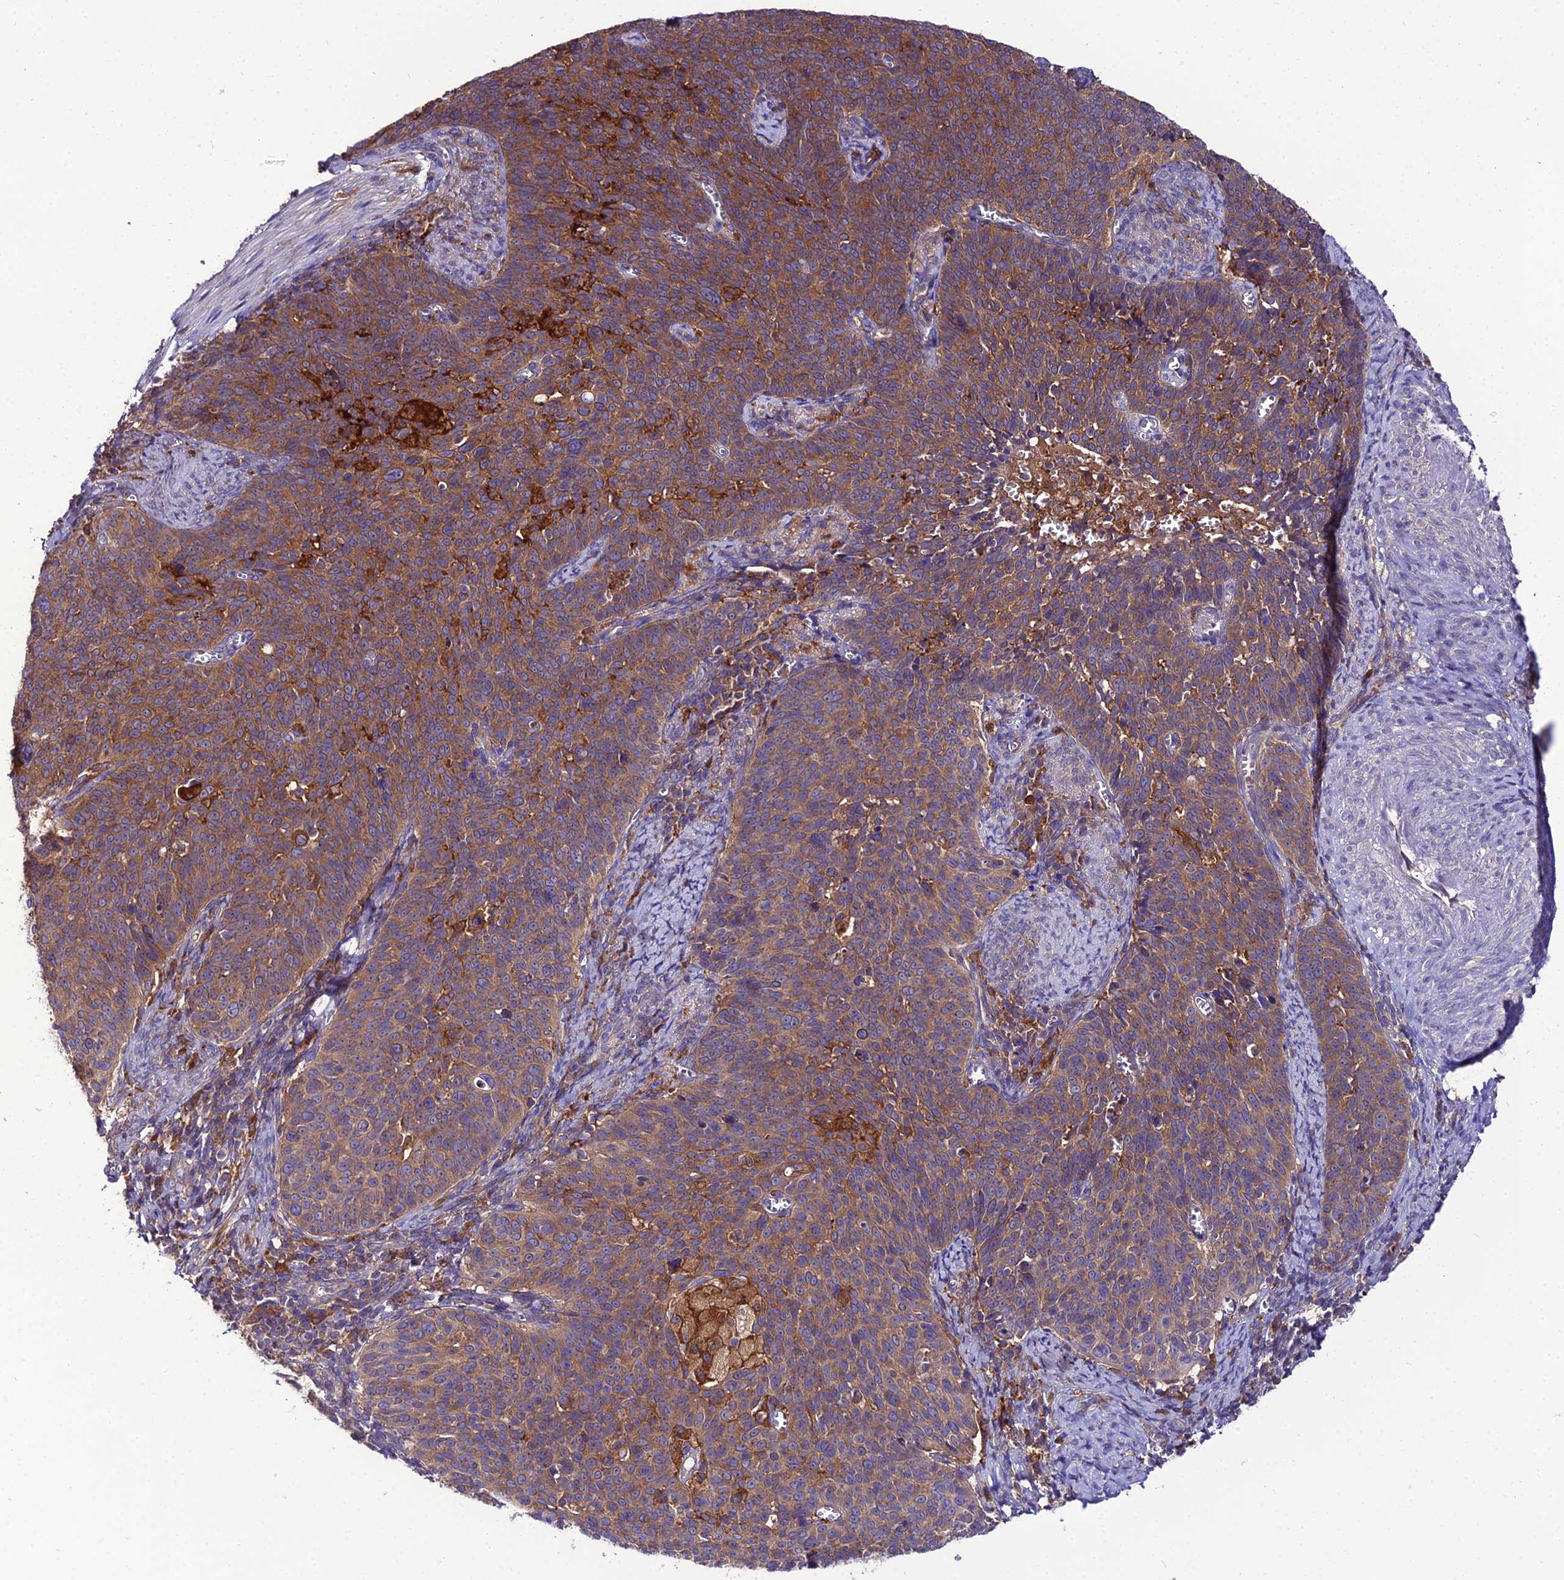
{"staining": {"intensity": "moderate", "quantity": ">75%", "location": "cytoplasmic/membranous"}, "tissue": "cervical cancer", "cell_type": "Tumor cells", "image_type": "cancer", "snomed": [{"axis": "morphology", "description": "Normal tissue, NOS"}, {"axis": "morphology", "description": "Squamous cell carcinoma, NOS"}, {"axis": "topography", "description": "Cervix"}], "caption": "An immunohistochemistry (IHC) histopathology image of neoplastic tissue is shown. Protein staining in brown shows moderate cytoplasmic/membranous positivity in squamous cell carcinoma (cervical) within tumor cells.", "gene": "C2orf69", "patient": {"sex": "female", "age": 39}}